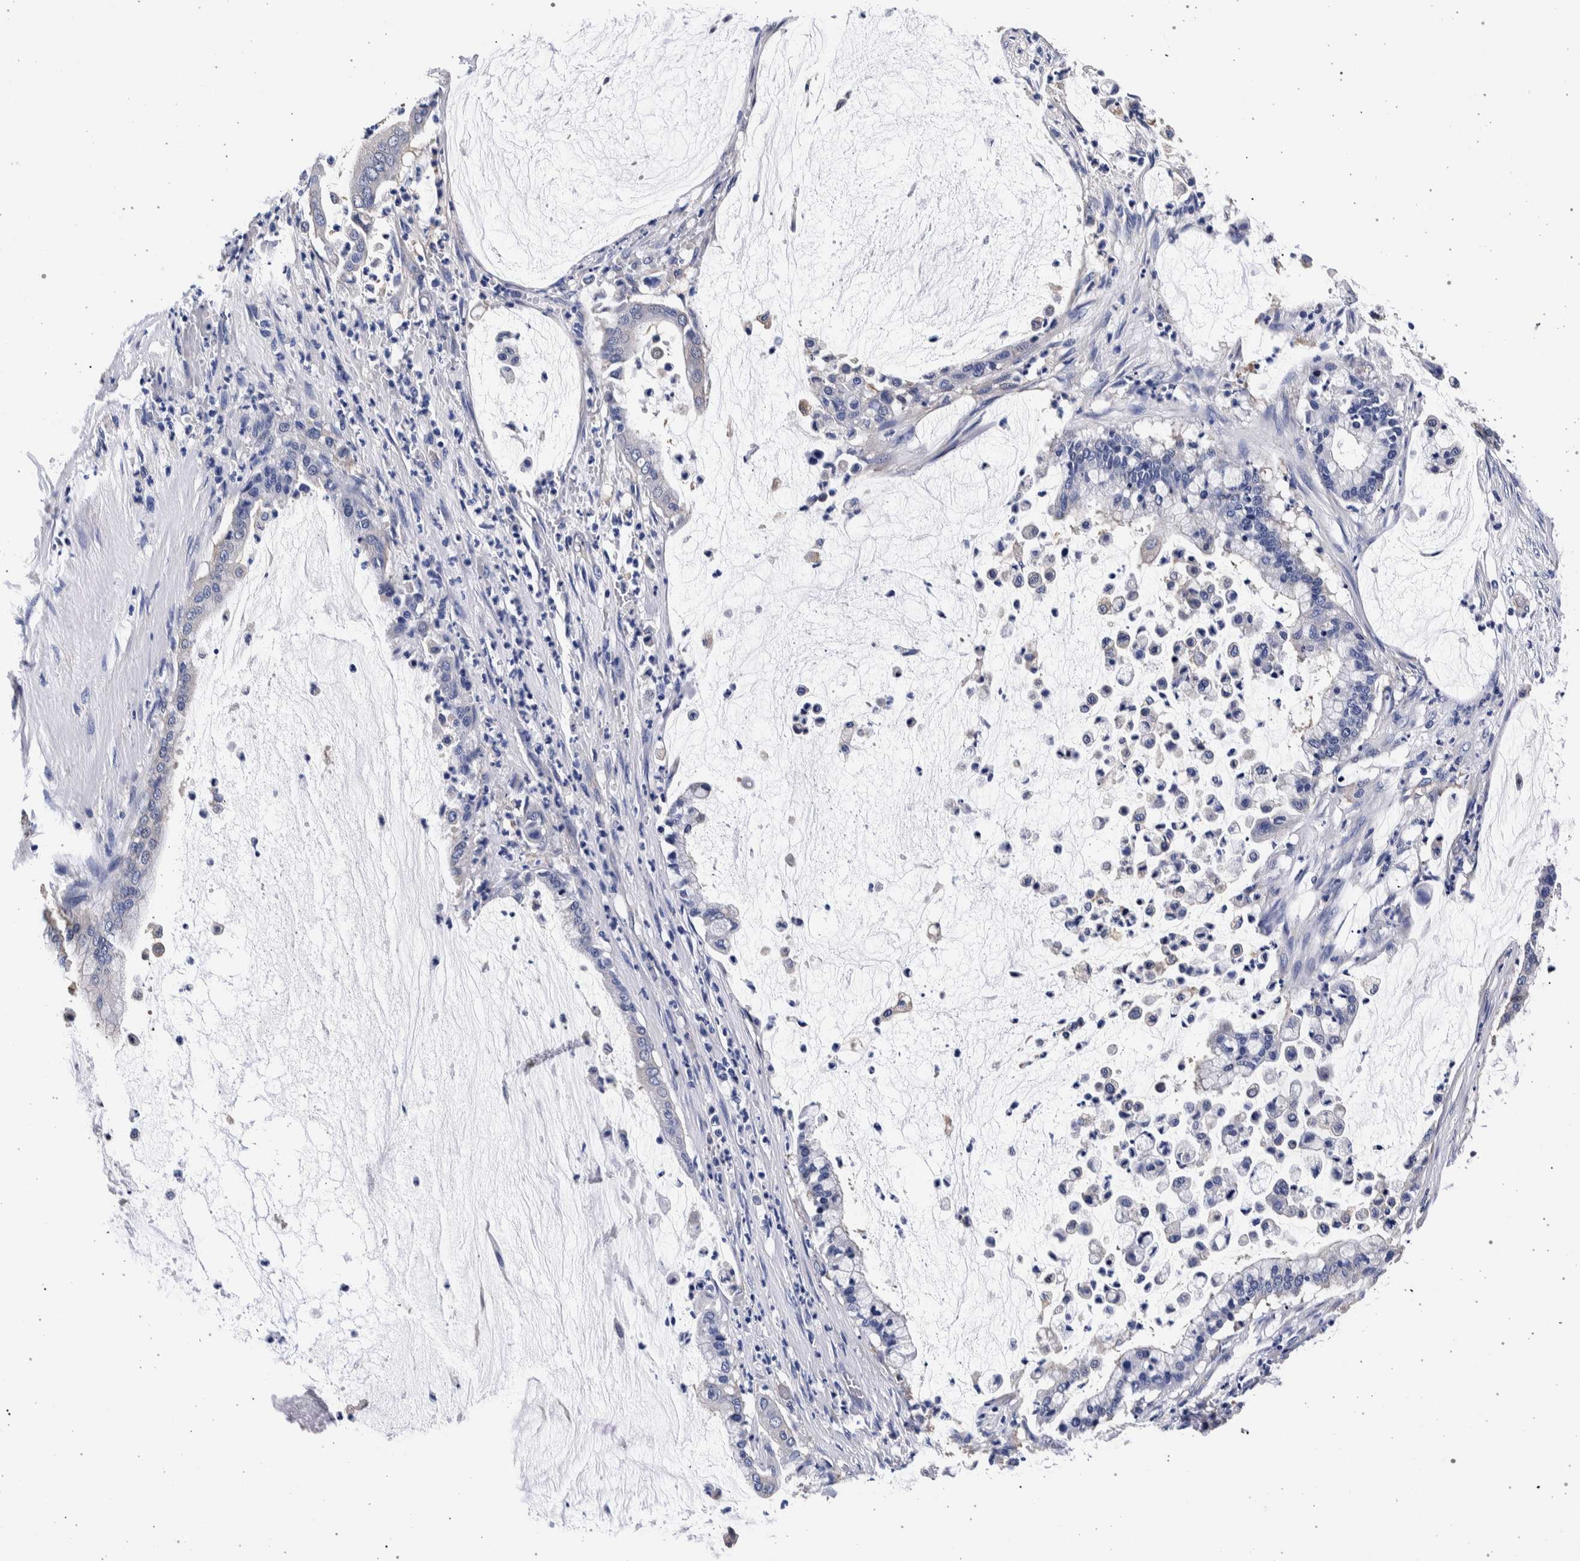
{"staining": {"intensity": "negative", "quantity": "none", "location": "none"}, "tissue": "pancreatic cancer", "cell_type": "Tumor cells", "image_type": "cancer", "snomed": [{"axis": "morphology", "description": "Adenocarcinoma, NOS"}, {"axis": "topography", "description": "Pancreas"}], "caption": "Human adenocarcinoma (pancreatic) stained for a protein using IHC exhibits no staining in tumor cells.", "gene": "NIBAN2", "patient": {"sex": "male", "age": 41}}